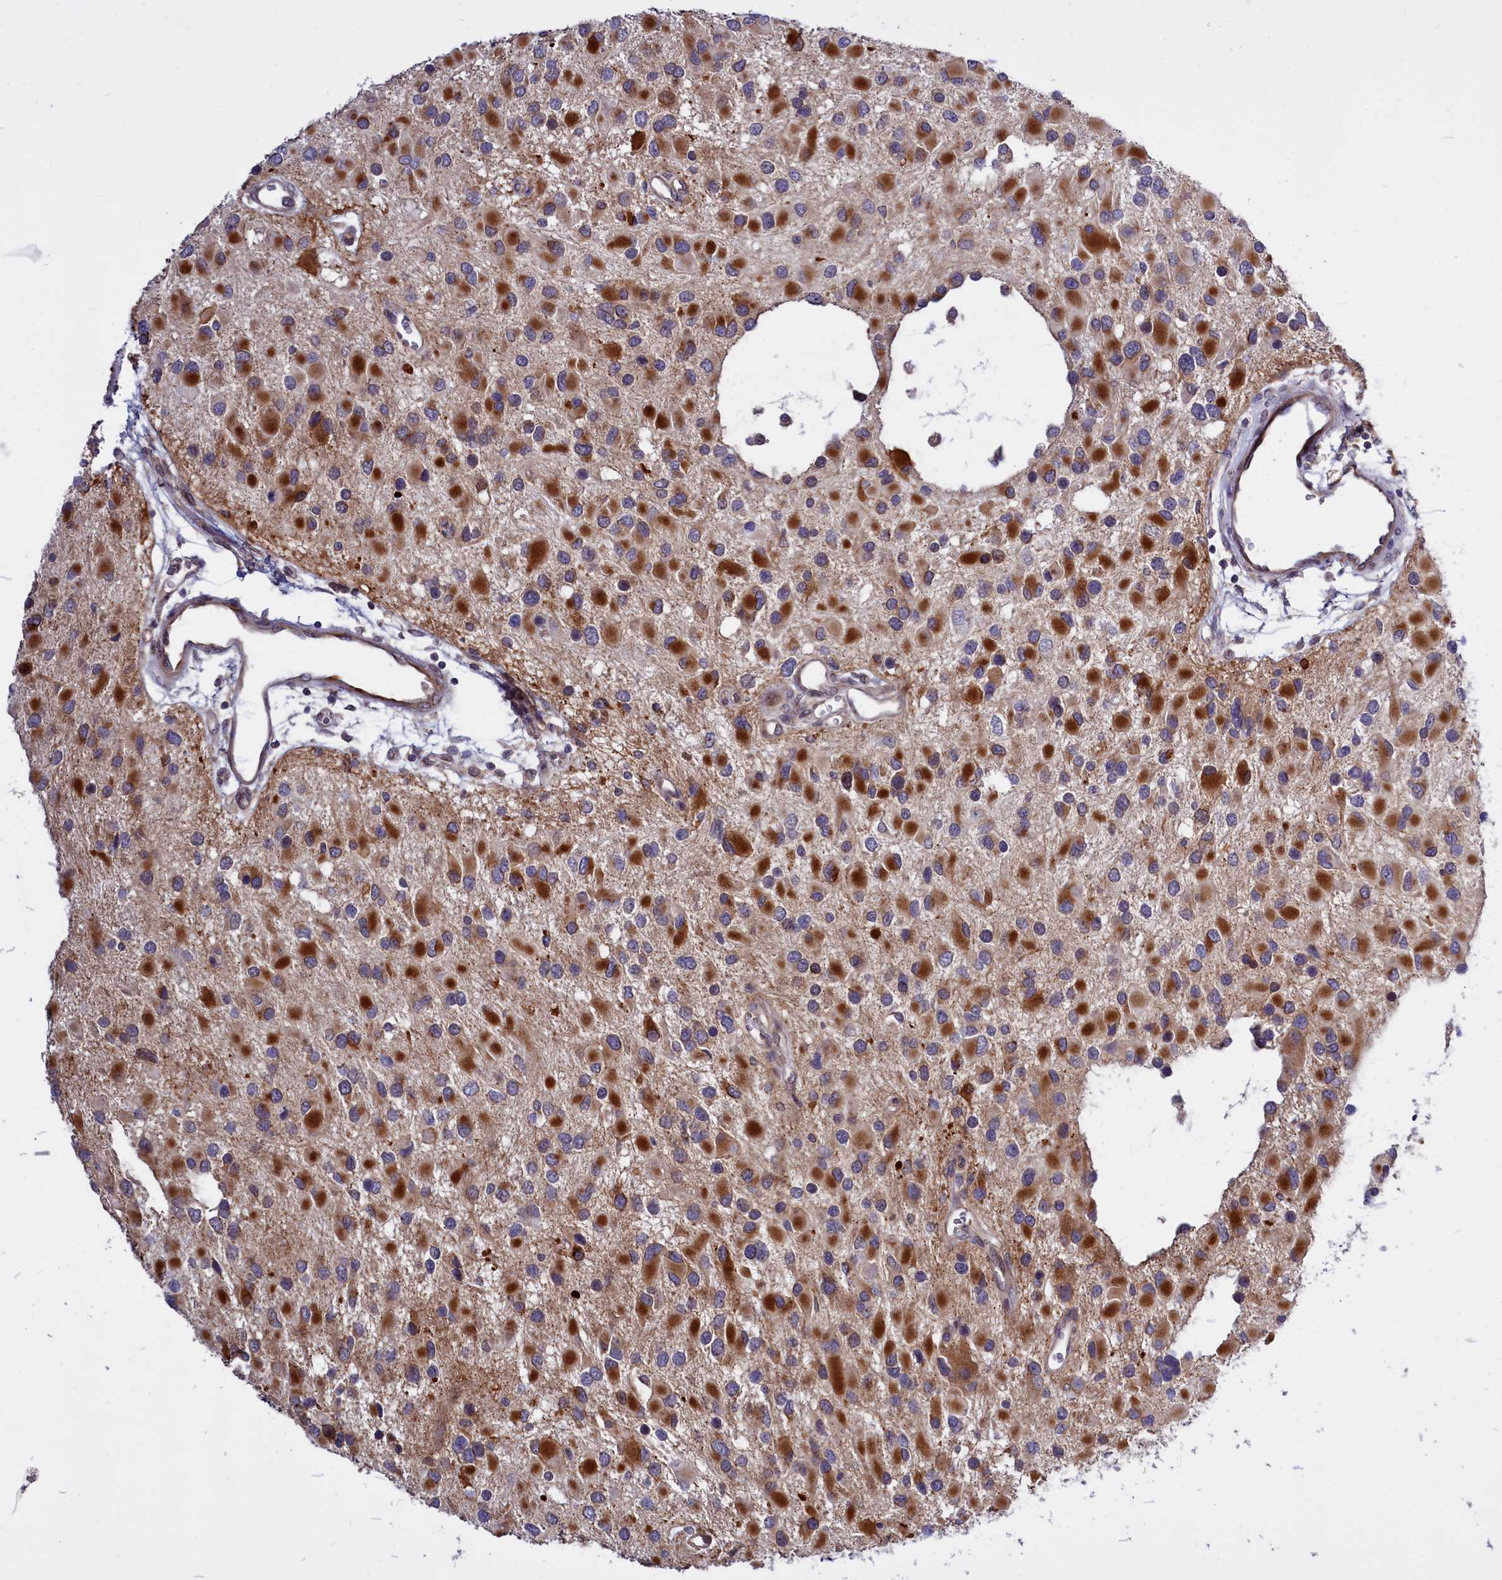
{"staining": {"intensity": "strong", "quantity": "25%-75%", "location": "cytoplasmic/membranous"}, "tissue": "glioma", "cell_type": "Tumor cells", "image_type": "cancer", "snomed": [{"axis": "morphology", "description": "Glioma, malignant, High grade"}, {"axis": "topography", "description": "Brain"}], "caption": "Protein staining demonstrates strong cytoplasmic/membranous staining in about 25%-75% of tumor cells in malignant glioma (high-grade).", "gene": "RAPGEF4", "patient": {"sex": "male", "age": 53}}